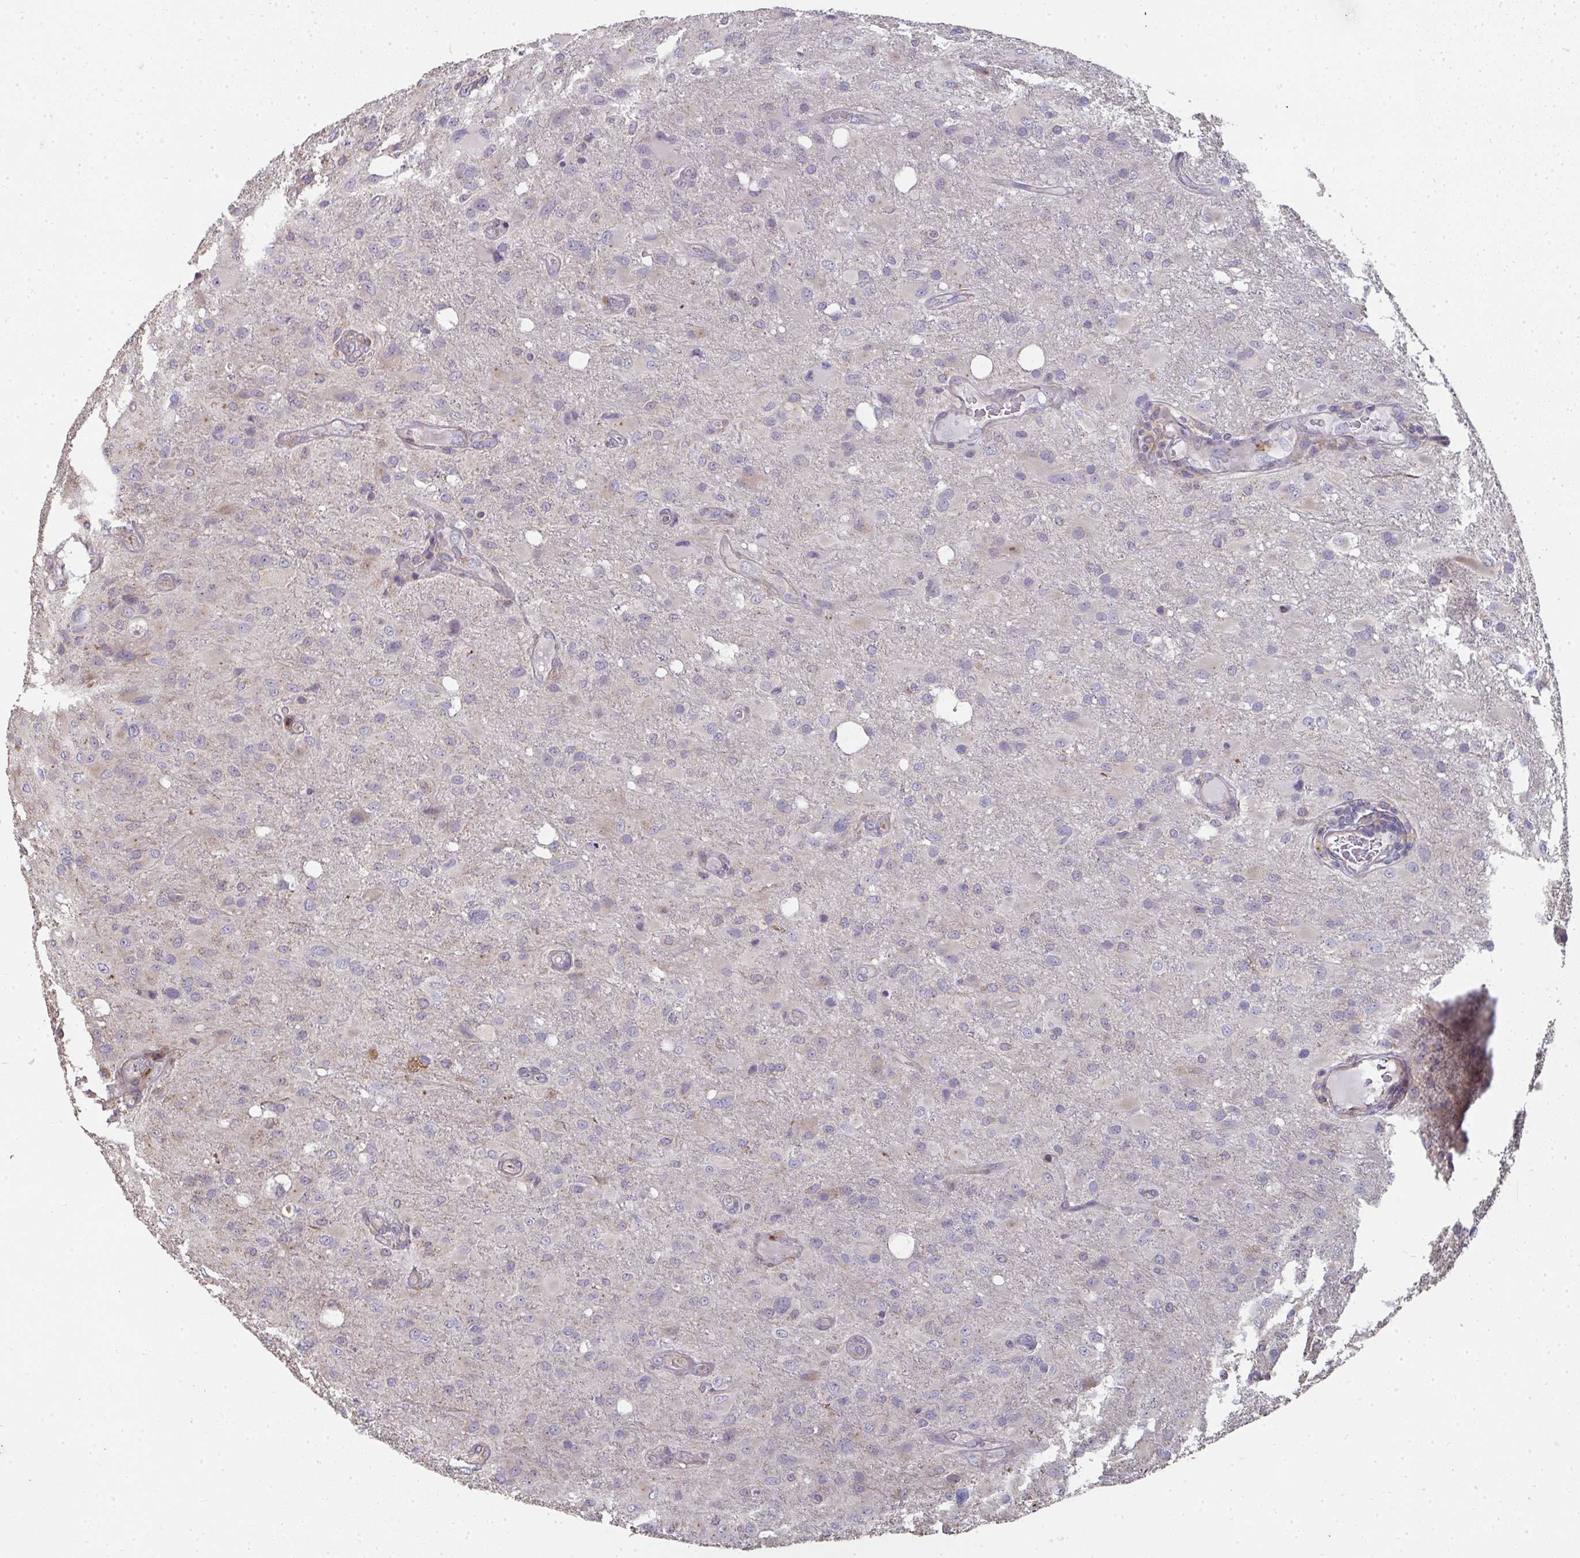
{"staining": {"intensity": "negative", "quantity": "none", "location": "none"}, "tissue": "glioma", "cell_type": "Tumor cells", "image_type": "cancer", "snomed": [{"axis": "morphology", "description": "Glioma, malignant, High grade"}, {"axis": "topography", "description": "Brain"}], "caption": "Tumor cells are negative for protein expression in human malignant high-grade glioma. The staining was performed using DAB (3,3'-diaminobenzidine) to visualize the protein expression in brown, while the nuclei were stained in blue with hematoxylin (Magnification: 20x).", "gene": "ZFYVE28", "patient": {"sex": "male", "age": 53}}